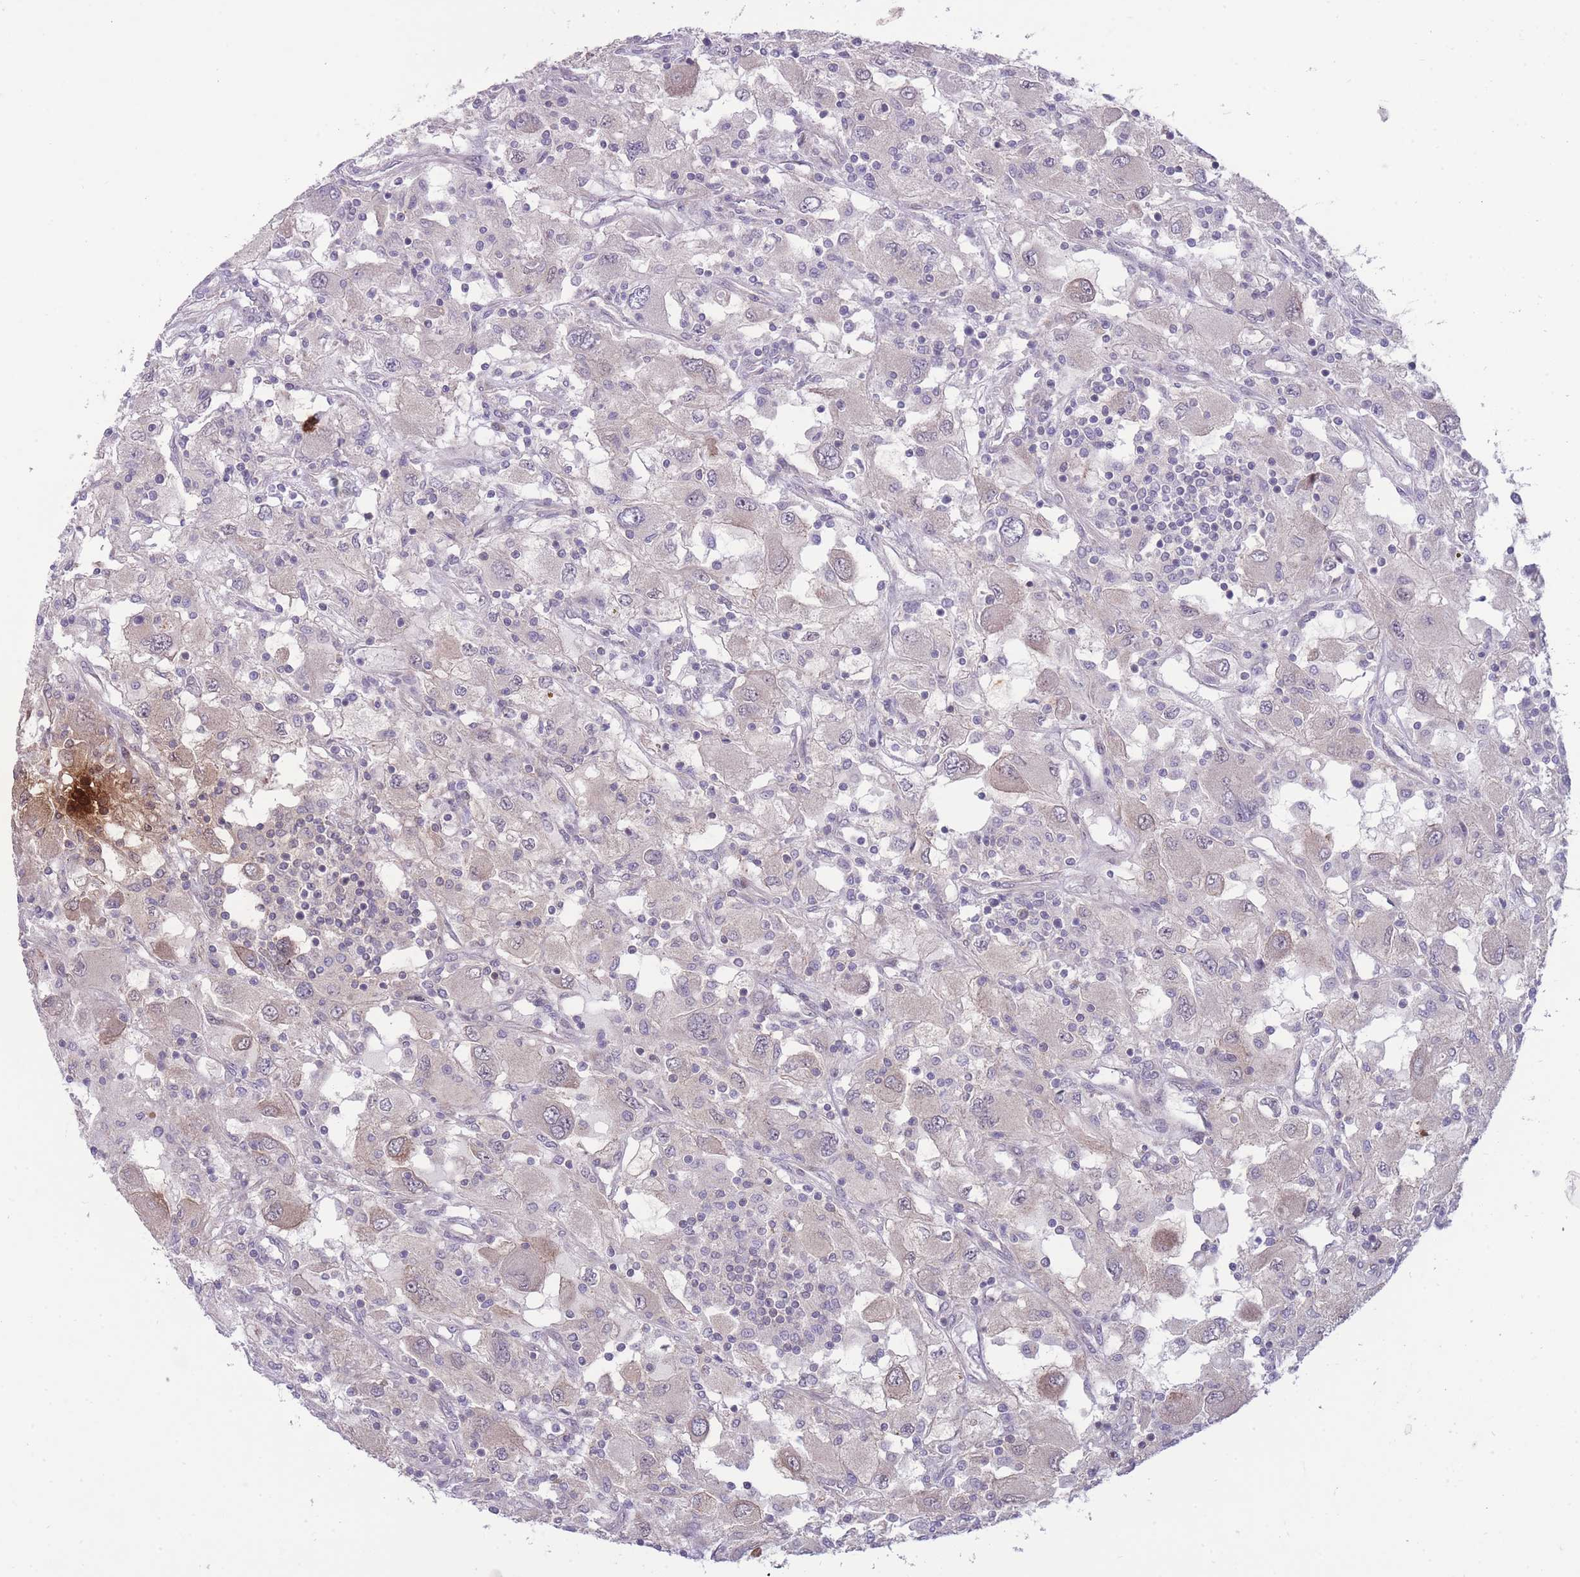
{"staining": {"intensity": "moderate", "quantity": "25%-75%", "location": "cytoplasmic/membranous"}, "tissue": "renal cancer", "cell_type": "Tumor cells", "image_type": "cancer", "snomed": [{"axis": "morphology", "description": "Adenocarcinoma, NOS"}, {"axis": "topography", "description": "Kidney"}], "caption": "Tumor cells demonstrate moderate cytoplasmic/membranous positivity in about 25%-75% of cells in renal cancer. The staining was performed using DAB (3,3'-diaminobenzidine), with brown indicating positive protein expression. Nuclei are stained blue with hematoxylin.", "gene": "RIC8A", "patient": {"sex": "female", "age": 67}}